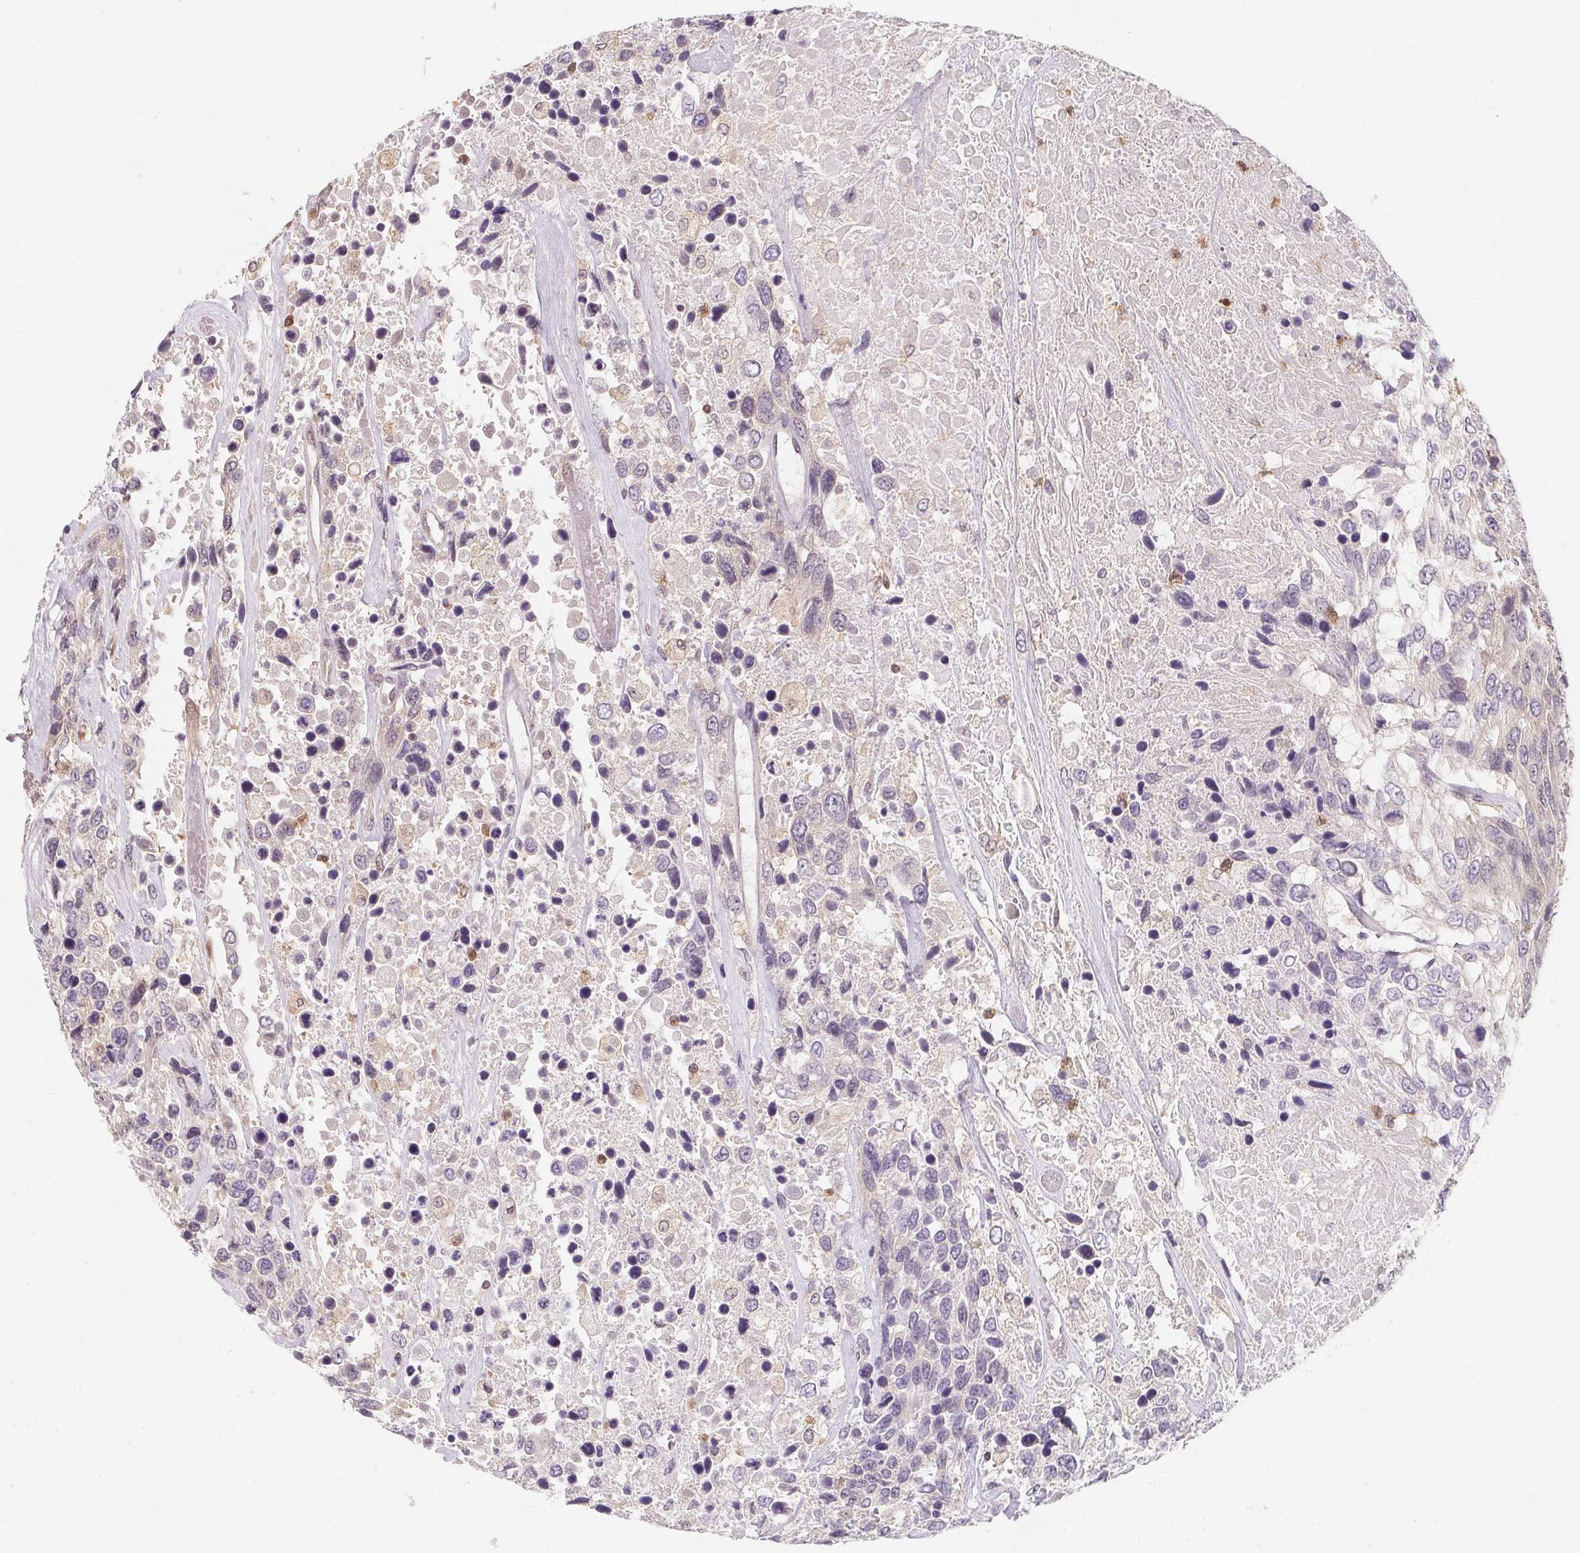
{"staining": {"intensity": "negative", "quantity": "none", "location": "none"}, "tissue": "urothelial cancer", "cell_type": "Tumor cells", "image_type": "cancer", "snomed": [{"axis": "morphology", "description": "Urothelial carcinoma, High grade"}, {"axis": "topography", "description": "Urinary bladder"}], "caption": "DAB immunohistochemical staining of human high-grade urothelial carcinoma displays no significant expression in tumor cells.", "gene": "ANKRD13A", "patient": {"sex": "female", "age": 70}}